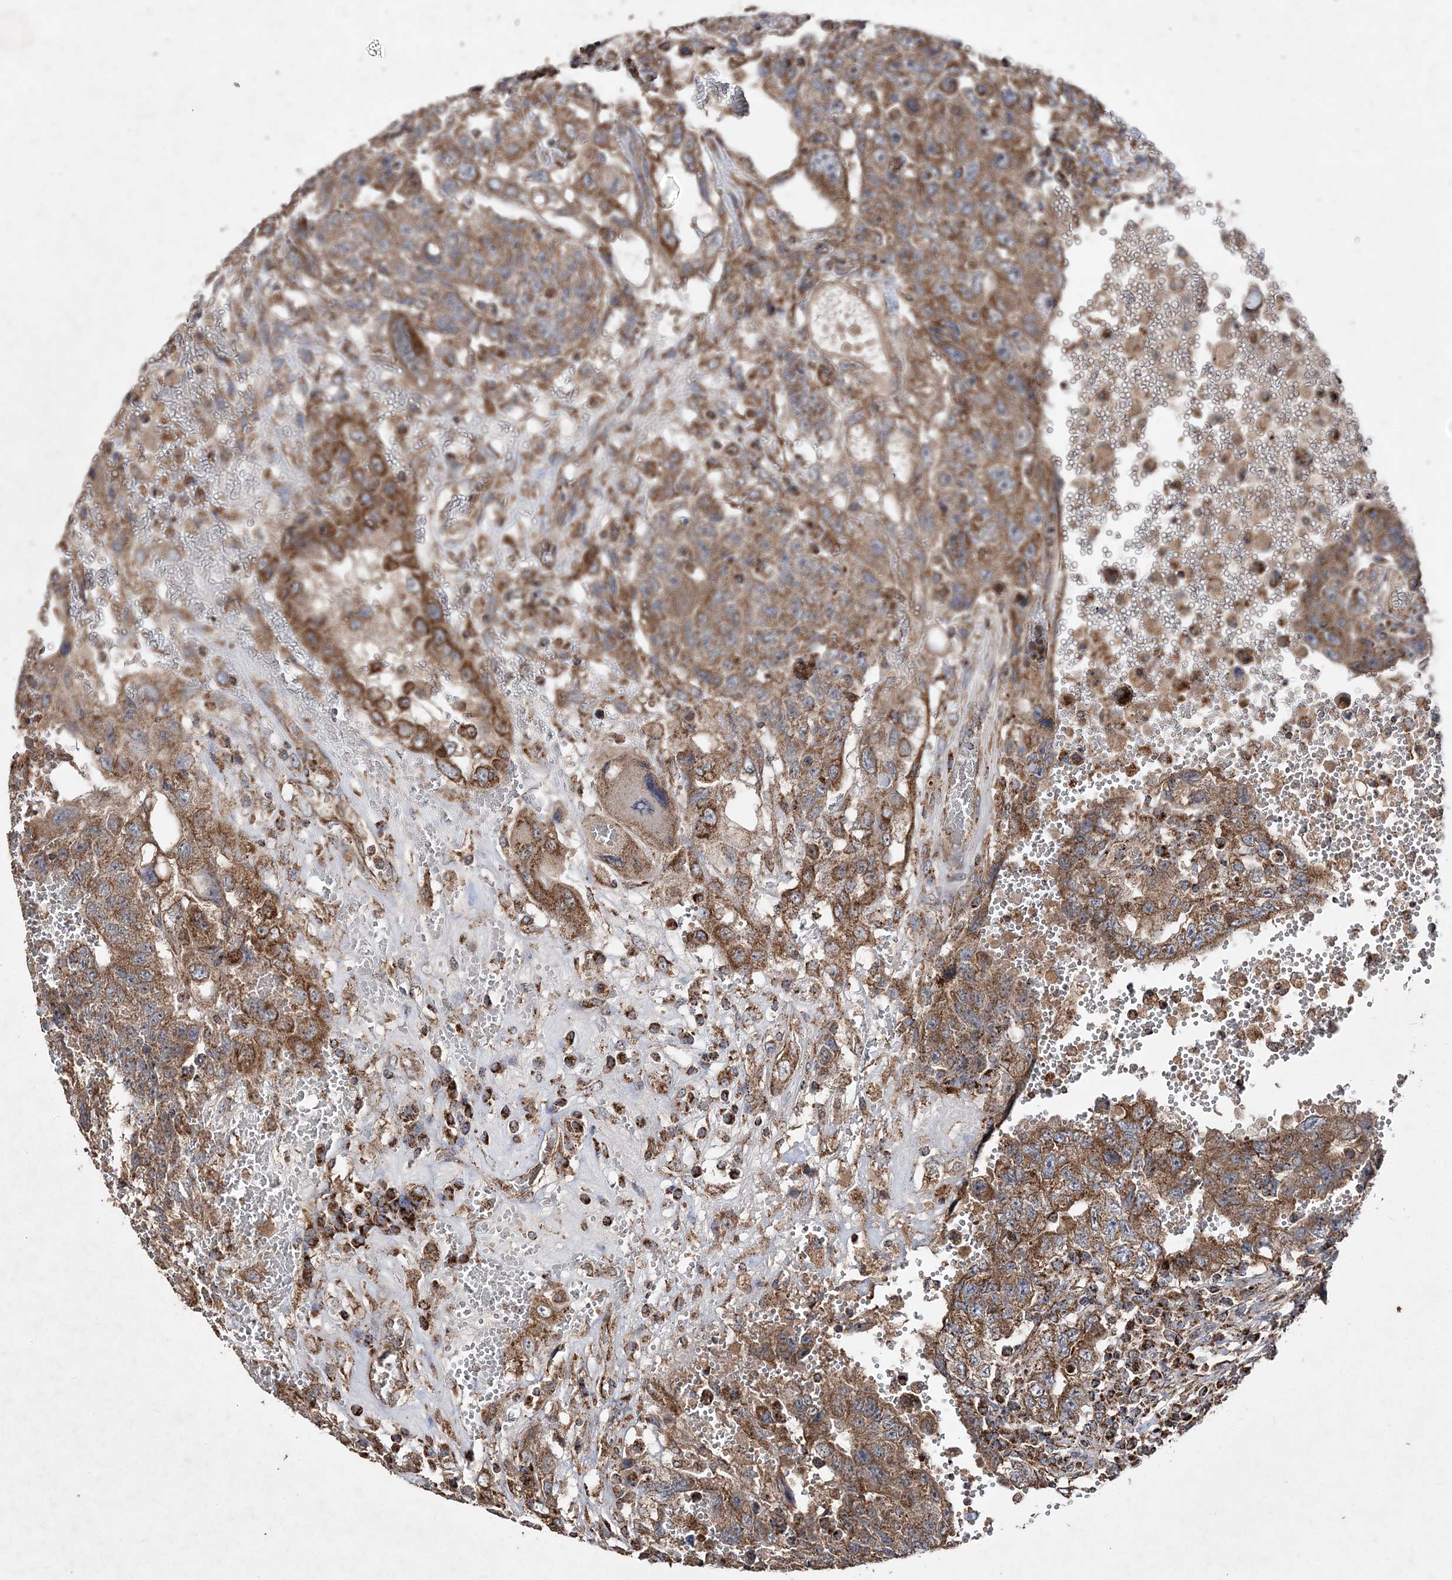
{"staining": {"intensity": "moderate", "quantity": ">75%", "location": "cytoplasmic/membranous"}, "tissue": "testis cancer", "cell_type": "Tumor cells", "image_type": "cancer", "snomed": [{"axis": "morphology", "description": "Carcinoma, Embryonal, NOS"}, {"axis": "topography", "description": "Testis"}], "caption": "Human testis embryonal carcinoma stained with a brown dye exhibits moderate cytoplasmic/membranous positive positivity in about >75% of tumor cells.", "gene": "POC5", "patient": {"sex": "male", "age": 26}}